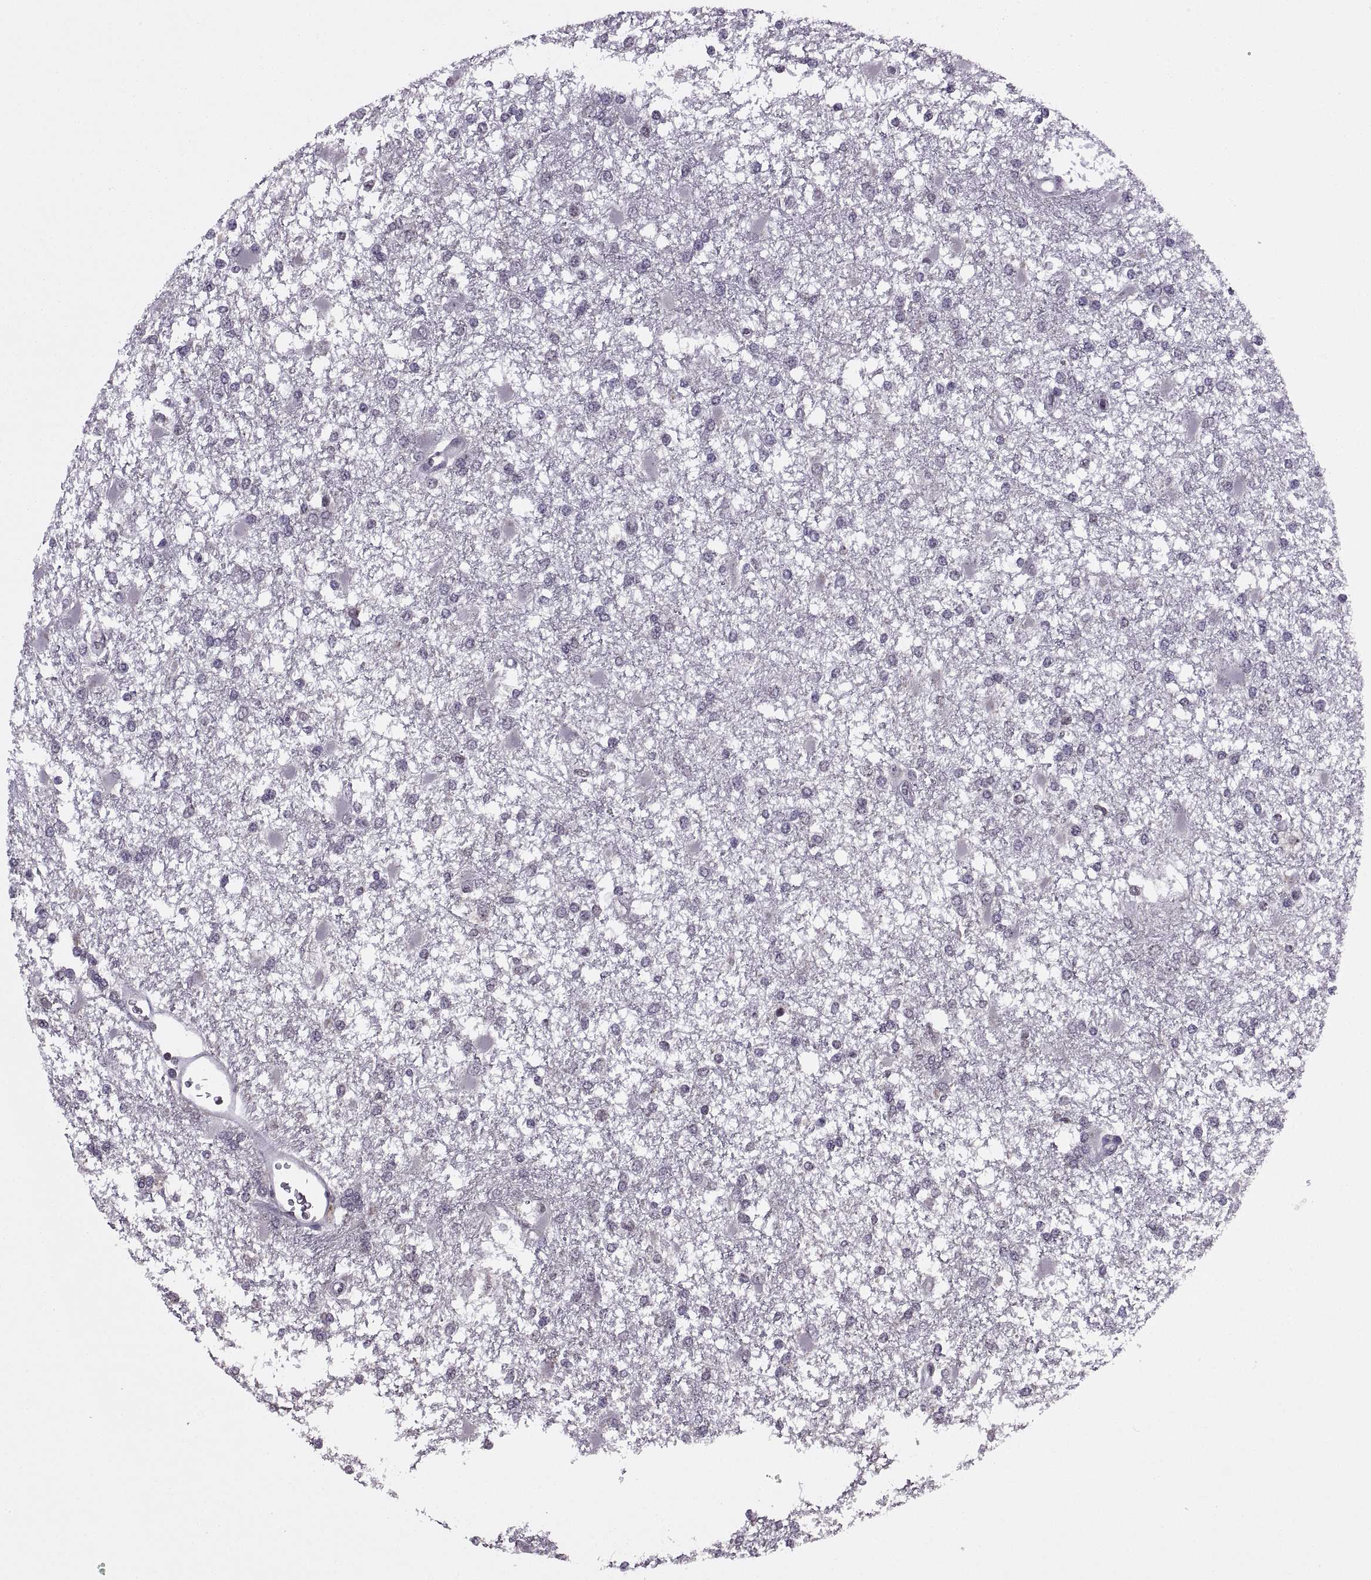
{"staining": {"intensity": "negative", "quantity": "none", "location": "none"}, "tissue": "glioma", "cell_type": "Tumor cells", "image_type": "cancer", "snomed": [{"axis": "morphology", "description": "Glioma, malignant, High grade"}, {"axis": "topography", "description": "Cerebral cortex"}], "caption": "IHC image of human glioma stained for a protein (brown), which exhibits no positivity in tumor cells.", "gene": "INTS3", "patient": {"sex": "male", "age": 79}}